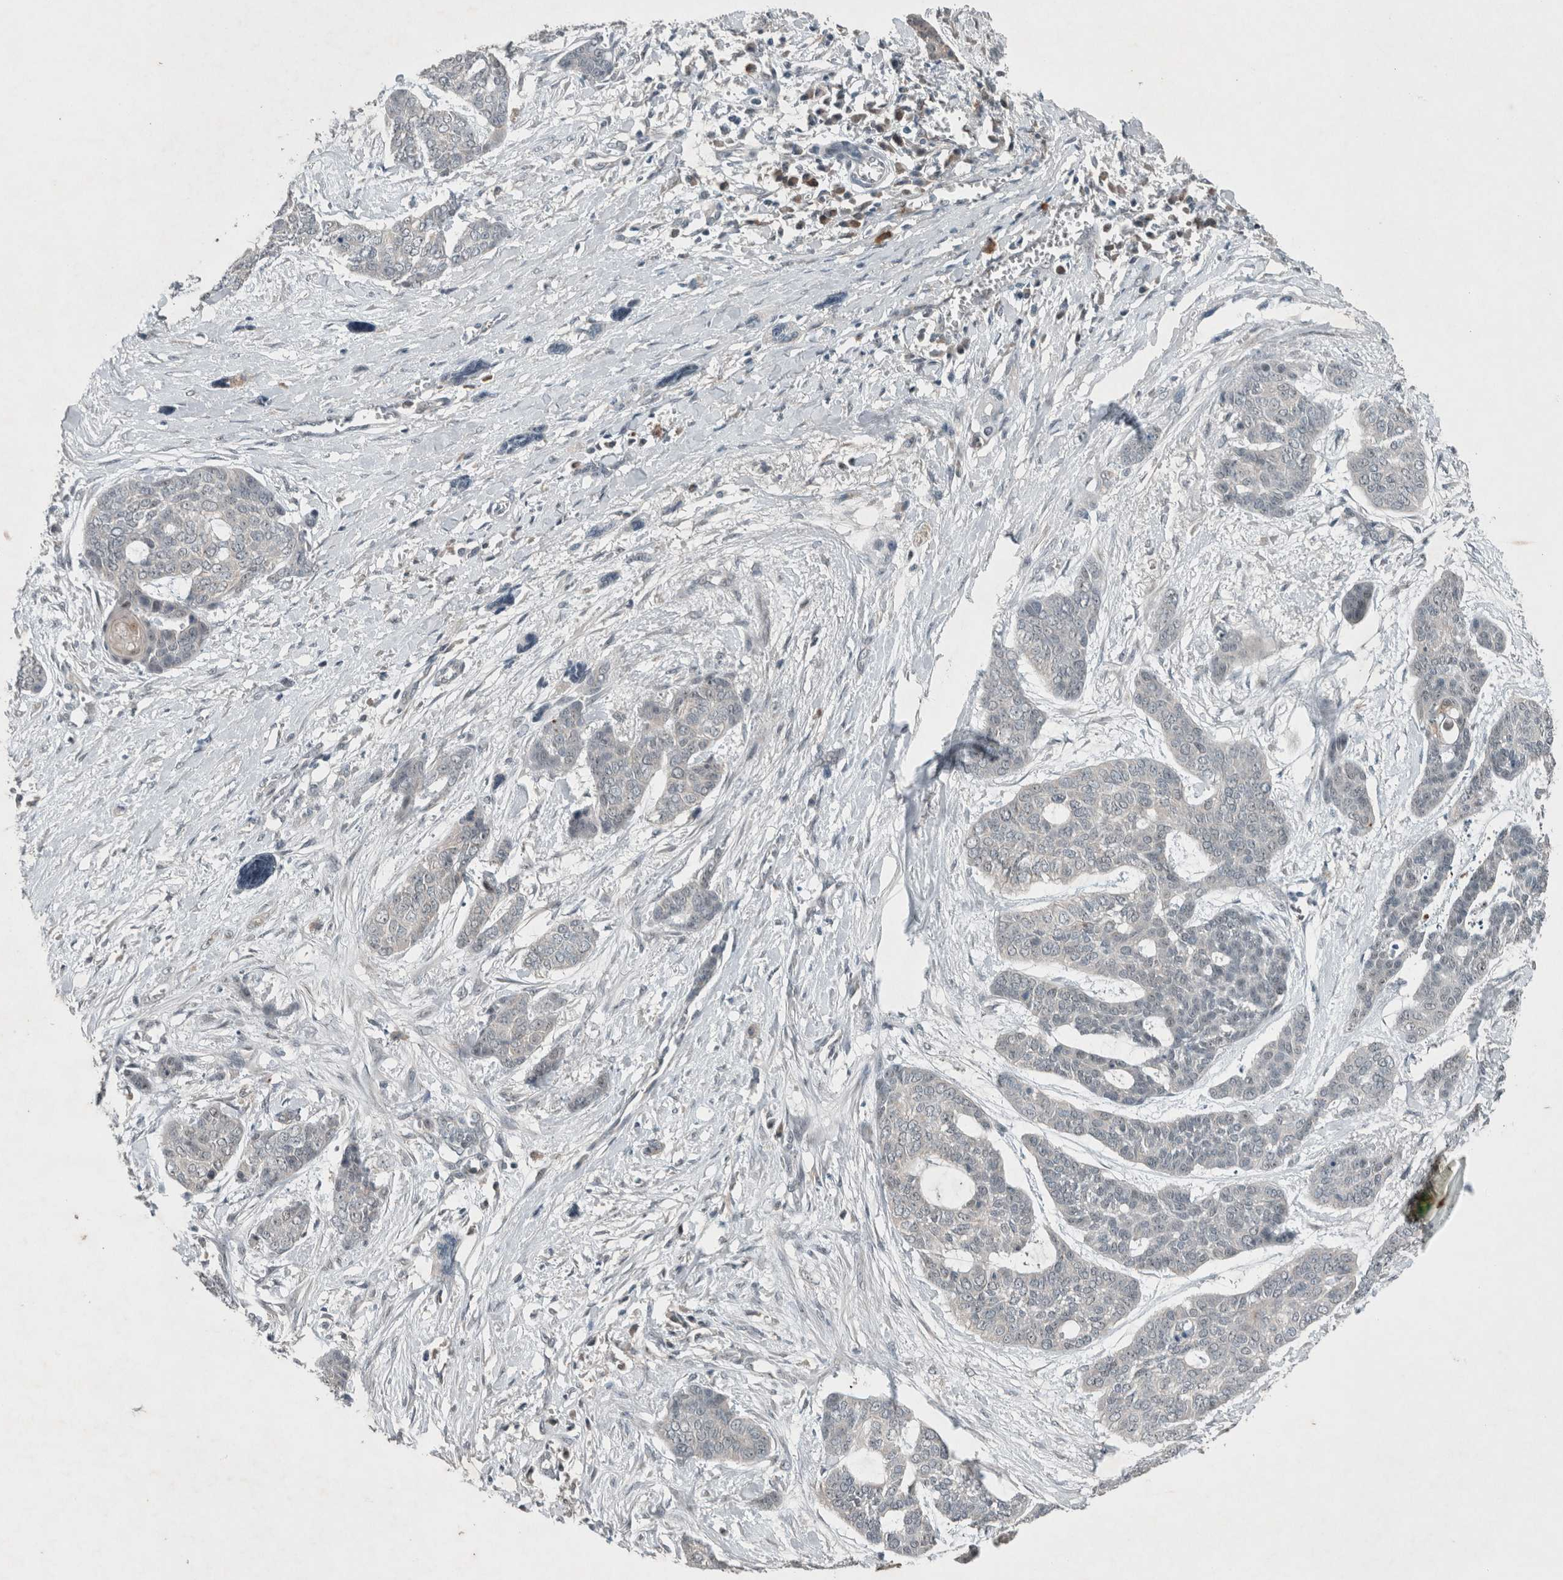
{"staining": {"intensity": "negative", "quantity": "none", "location": "none"}, "tissue": "skin cancer", "cell_type": "Tumor cells", "image_type": "cancer", "snomed": [{"axis": "morphology", "description": "Basal cell carcinoma"}, {"axis": "topography", "description": "Skin"}], "caption": "This is an immunohistochemistry (IHC) histopathology image of human skin basal cell carcinoma. There is no staining in tumor cells.", "gene": "RALGDS", "patient": {"sex": "female", "age": 64}}